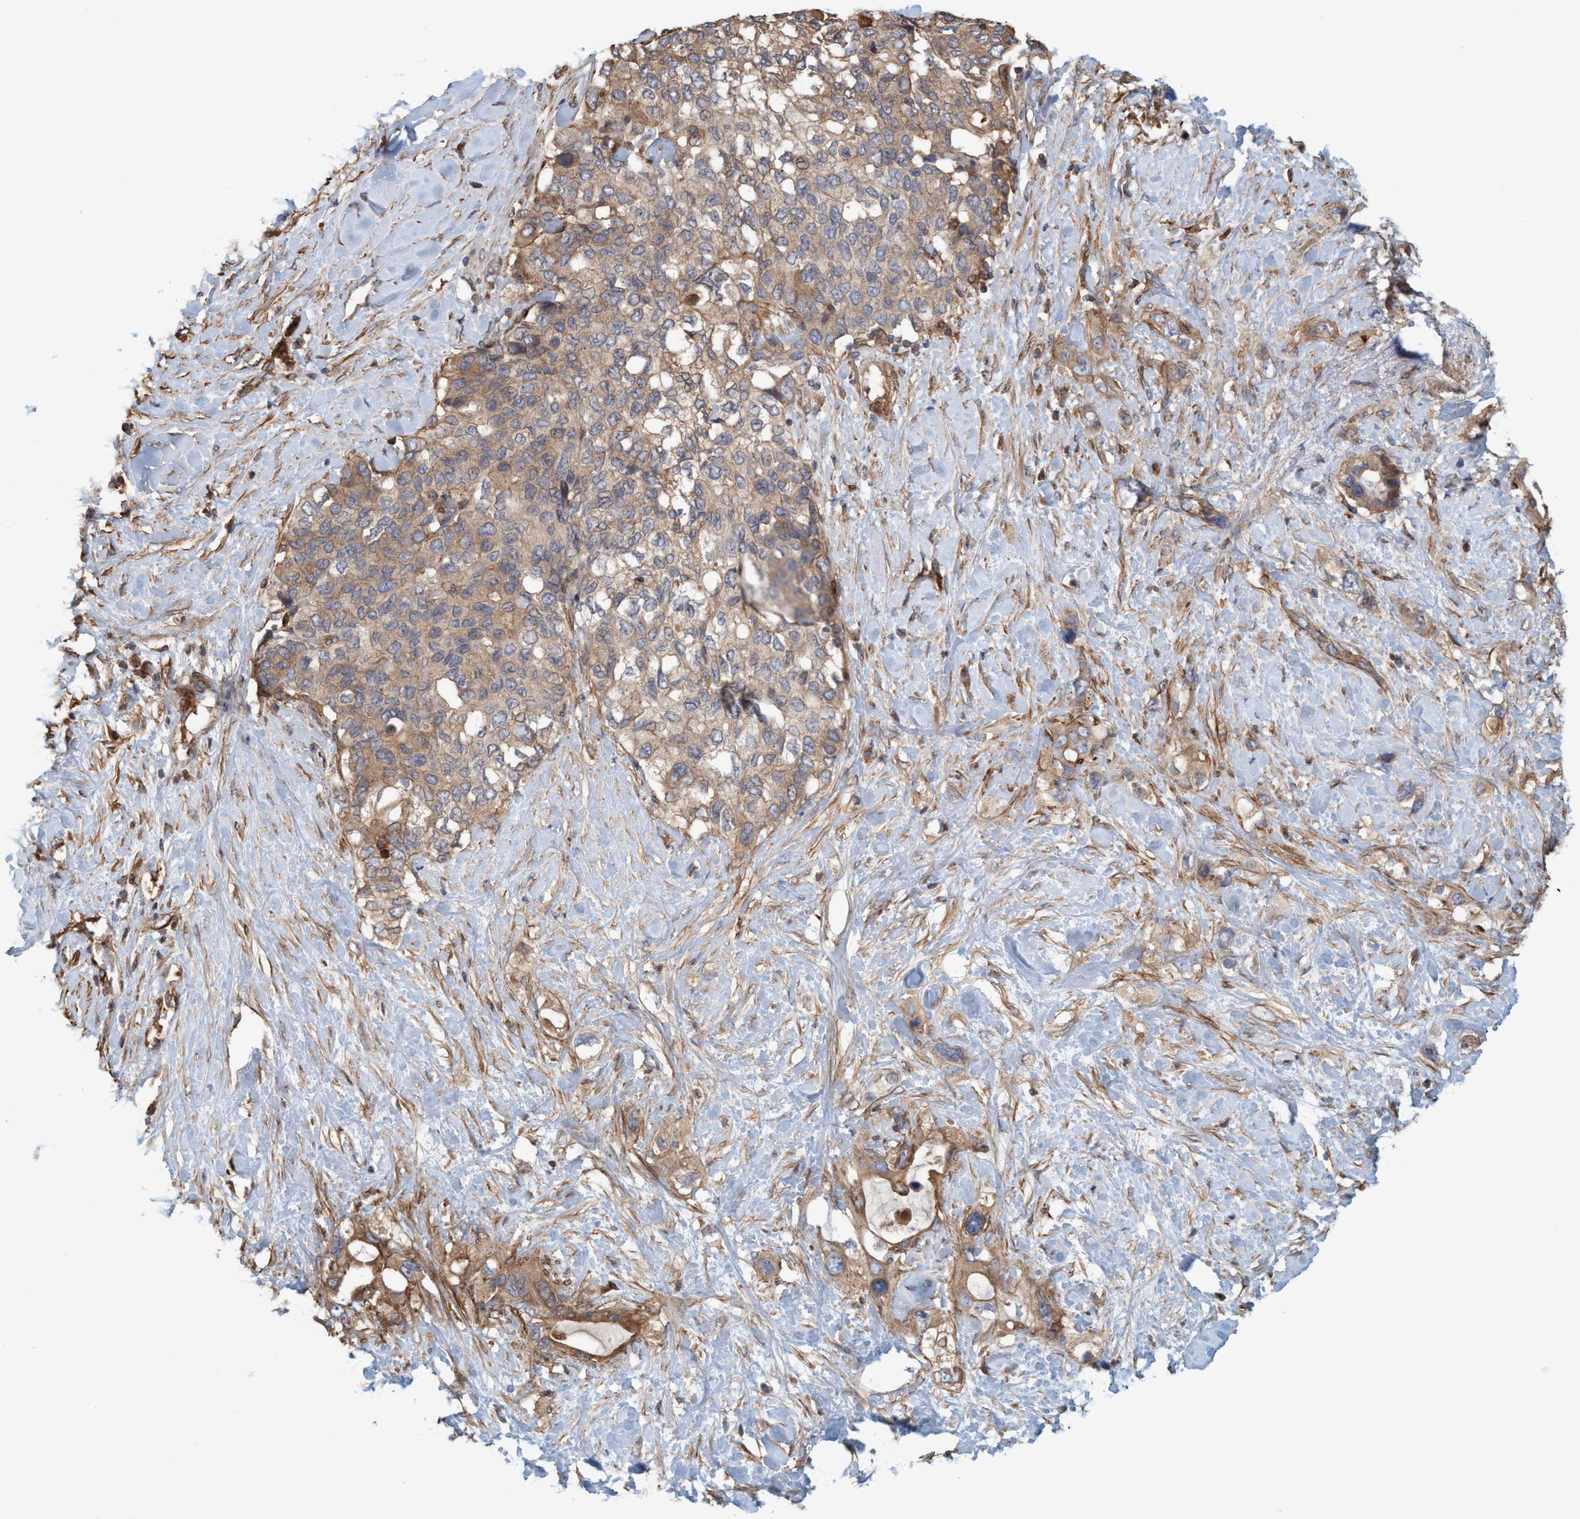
{"staining": {"intensity": "moderate", "quantity": ">75%", "location": "cytoplasmic/membranous"}, "tissue": "pancreatic cancer", "cell_type": "Tumor cells", "image_type": "cancer", "snomed": [{"axis": "morphology", "description": "Adenocarcinoma, NOS"}, {"axis": "topography", "description": "Pancreas"}], "caption": "Brown immunohistochemical staining in pancreatic cancer demonstrates moderate cytoplasmic/membranous staining in about >75% of tumor cells. The protein is stained brown, and the nuclei are stained in blue (DAB (3,3'-diaminobenzidine) IHC with brightfield microscopy, high magnification).", "gene": "SPECC1", "patient": {"sex": "female", "age": 56}}